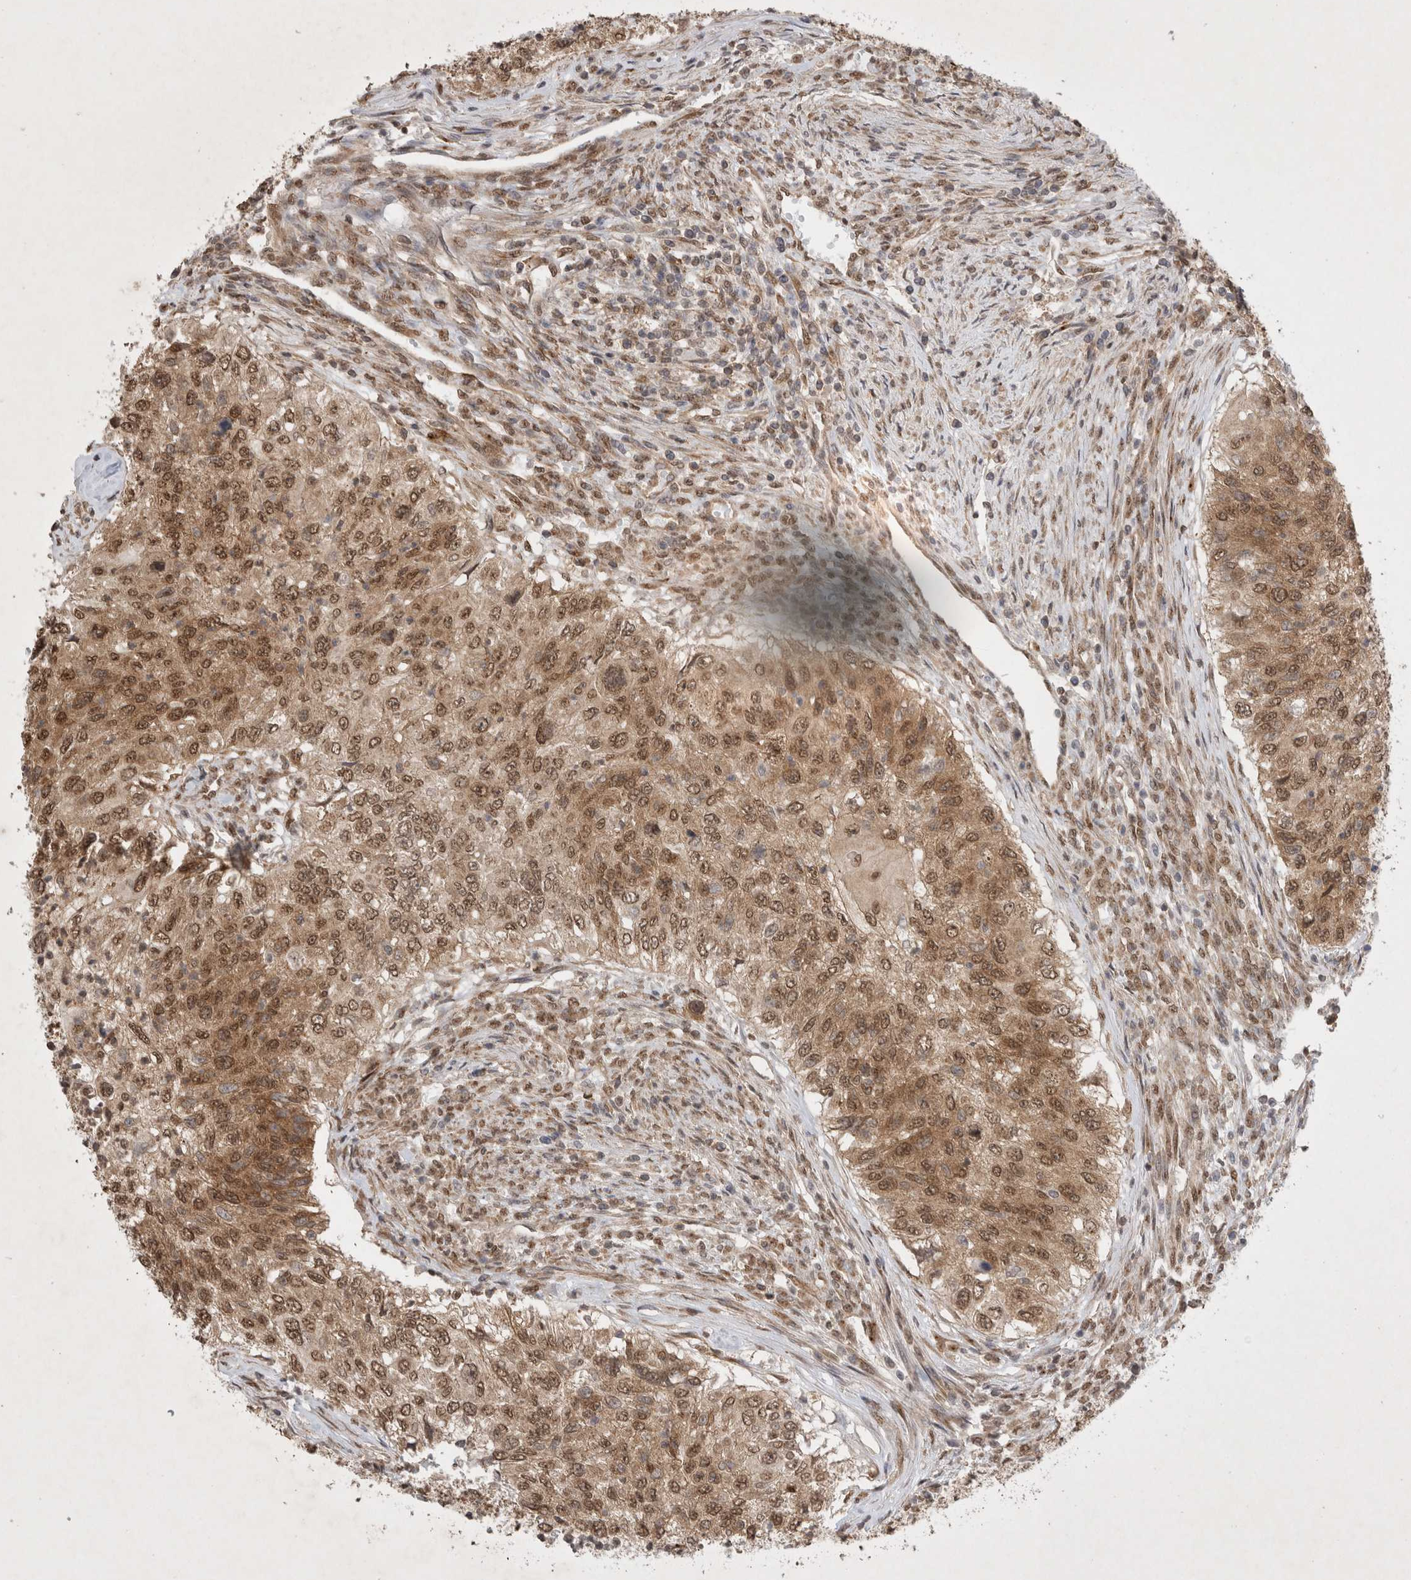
{"staining": {"intensity": "moderate", "quantity": ">75%", "location": "cytoplasmic/membranous,nuclear"}, "tissue": "urothelial cancer", "cell_type": "Tumor cells", "image_type": "cancer", "snomed": [{"axis": "morphology", "description": "Urothelial carcinoma, High grade"}, {"axis": "topography", "description": "Urinary bladder"}], "caption": "The photomicrograph demonstrates a brown stain indicating the presence of a protein in the cytoplasmic/membranous and nuclear of tumor cells in urothelial cancer. (brown staining indicates protein expression, while blue staining denotes nuclei).", "gene": "WIPF2", "patient": {"sex": "female", "age": 60}}